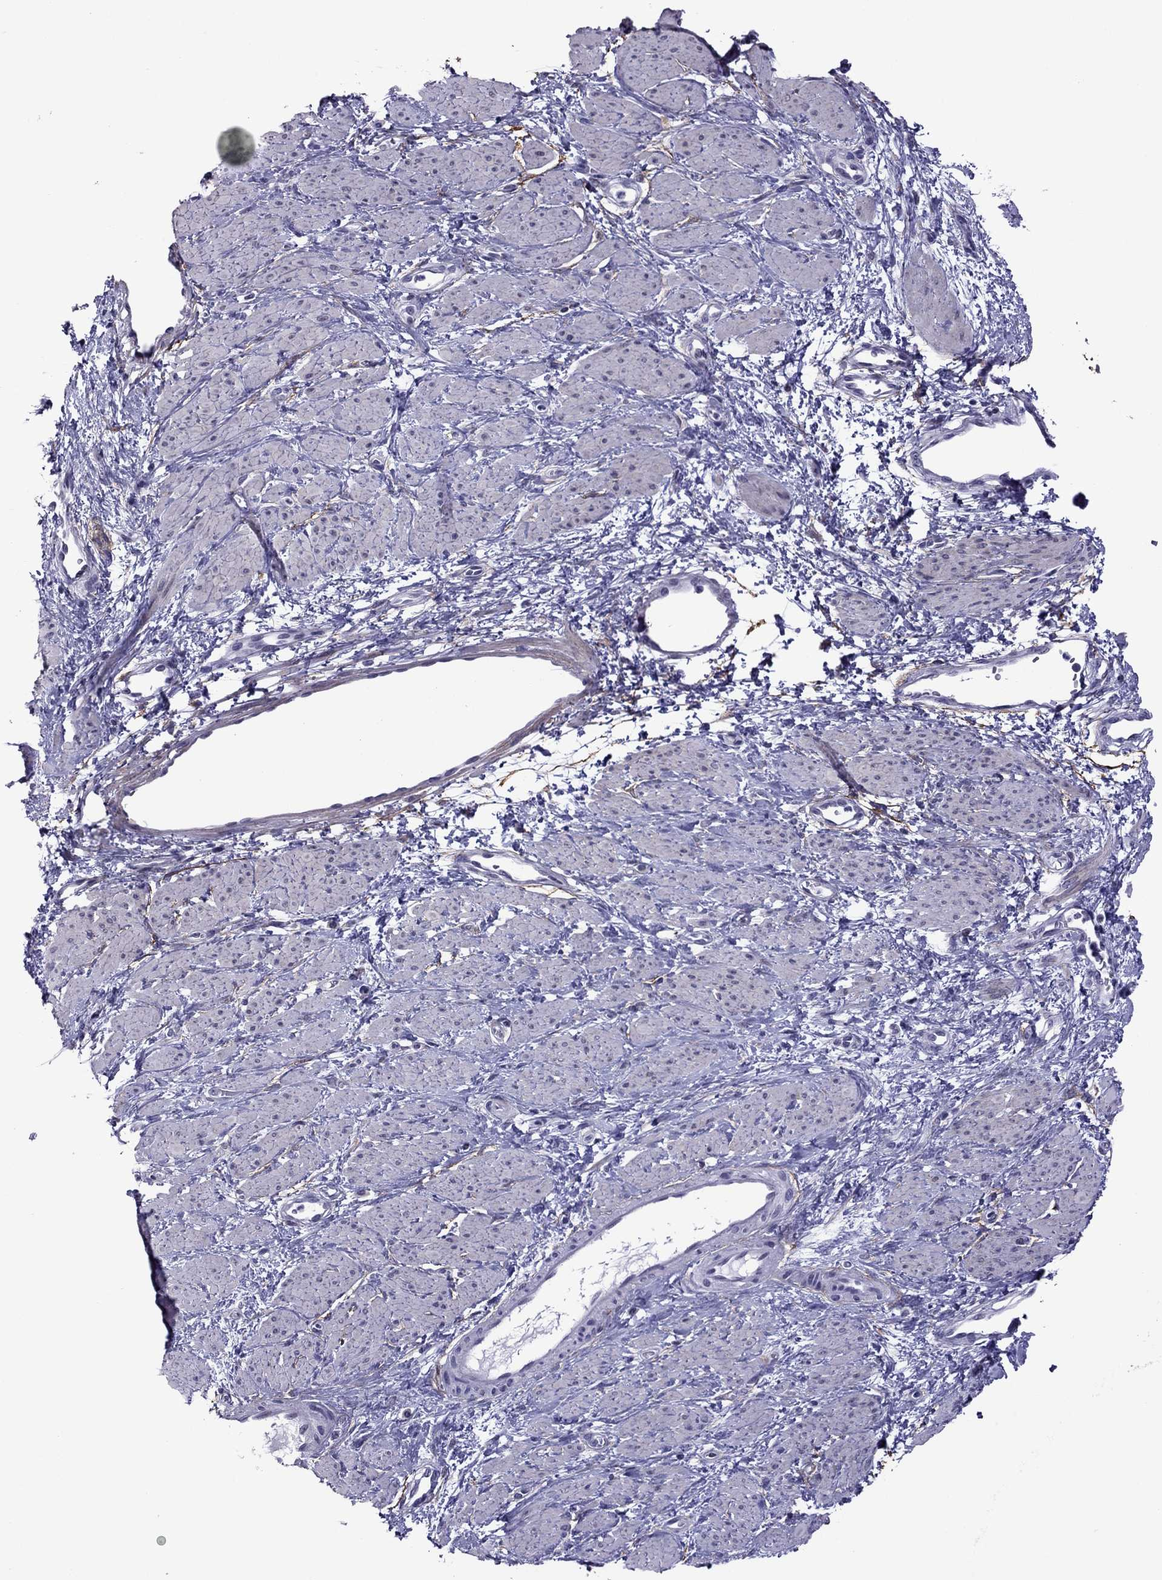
{"staining": {"intensity": "negative", "quantity": "none", "location": "none"}, "tissue": "smooth muscle", "cell_type": "Smooth muscle cells", "image_type": "normal", "snomed": [{"axis": "morphology", "description": "Normal tissue, NOS"}, {"axis": "topography", "description": "Smooth muscle"}, {"axis": "topography", "description": "Uterus"}], "caption": "This is an immunohistochemistry (IHC) image of normal human smooth muscle. There is no positivity in smooth muscle cells.", "gene": "ZNF646", "patient": {"sex": "female", "age": 39}}